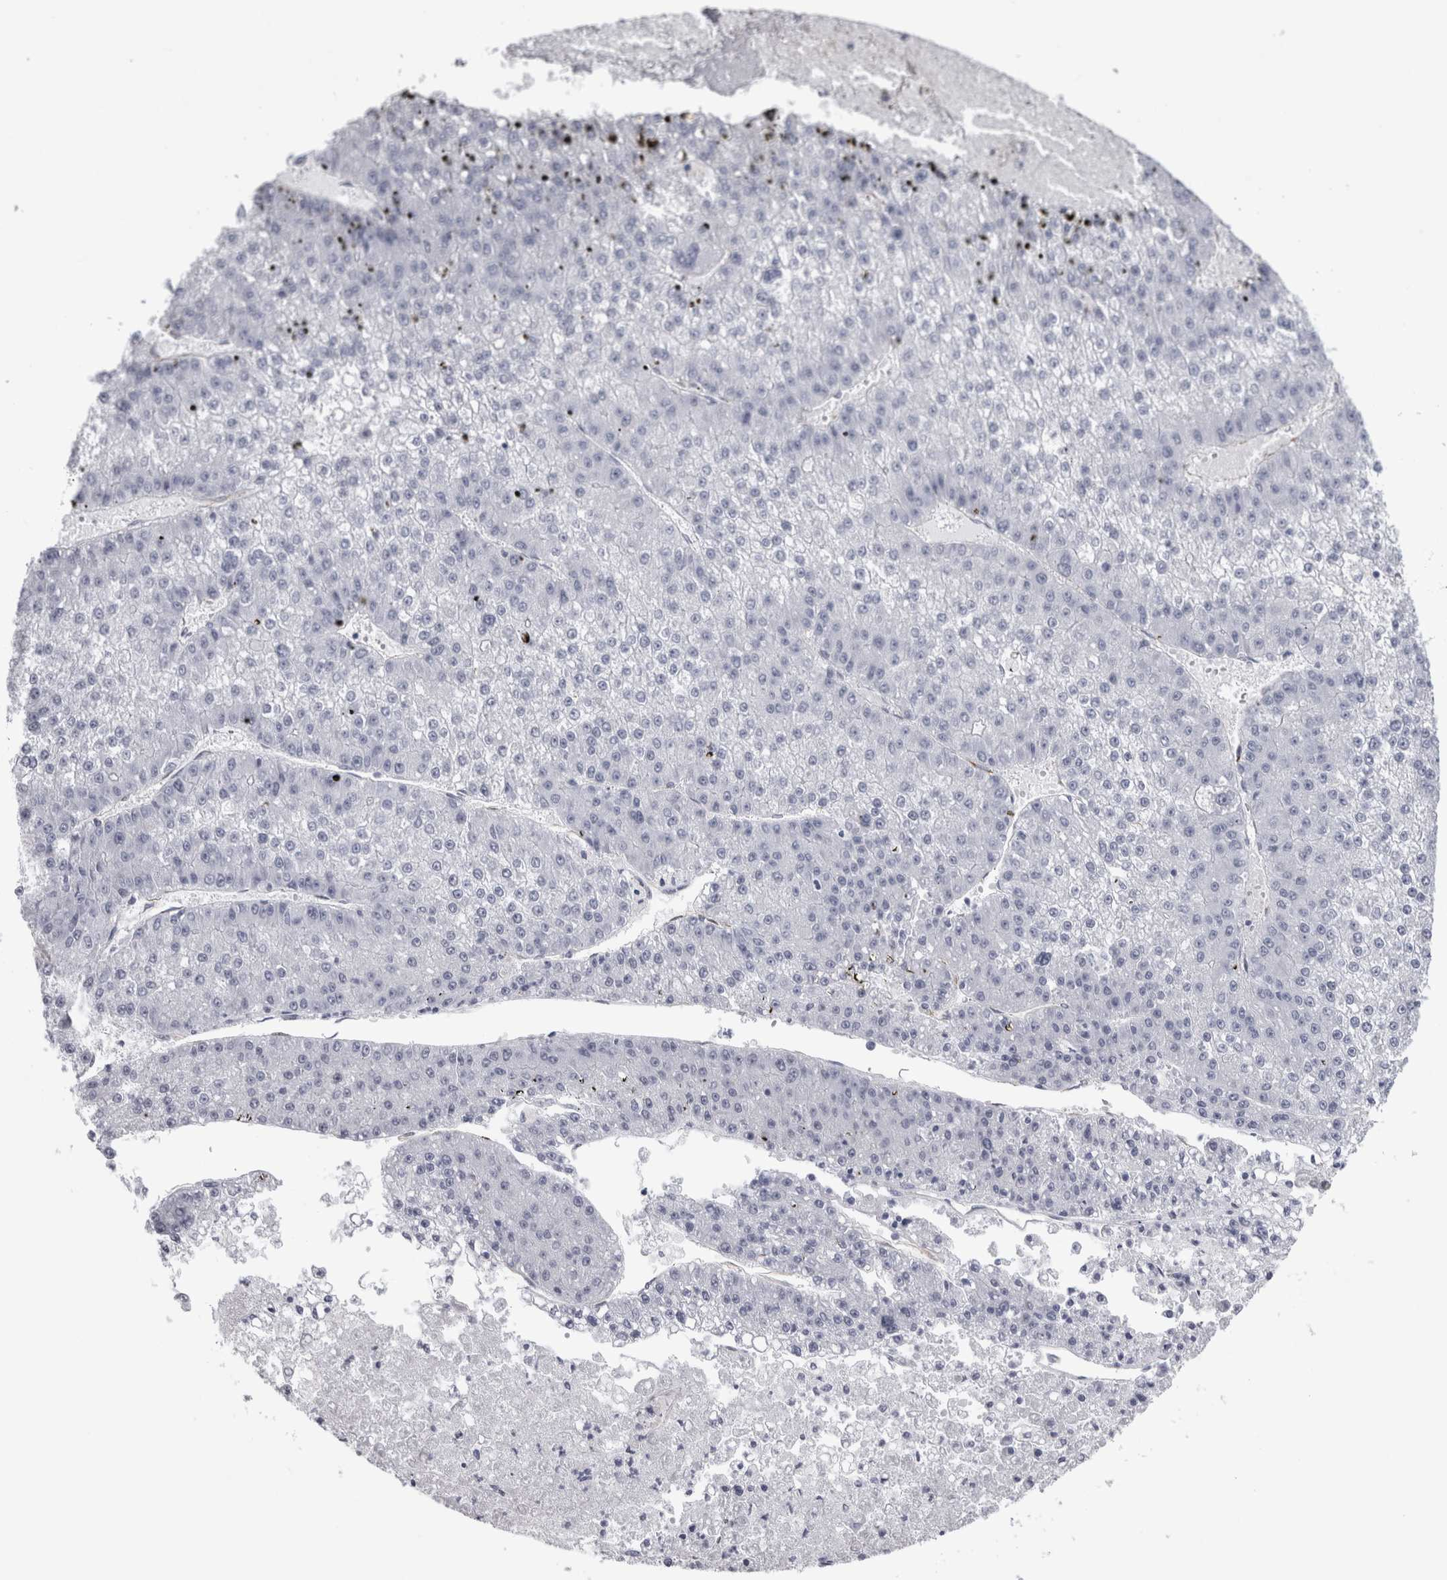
{"staining": {"intensity": "negative", "quantity": "none", "location": "none"}, "tissue": "liver cancer", "cell_type": "Tumor cells", "image_type": "cancer", "snomed": [{"axis": "morphology", "description": "Carcinoma, Hepatocellular, NOS"}, {"axis": "topography", "description": "Liver"}], "caption": "Immunohistochemistry (IHC) histopathology image of liver cancer (hepatocellular carcinoma) stained for a protein (brown), which exhibits no positivity in tumor cells. (Brightfield microscopy of DAB IHC at high magnification).", "gene": "ACOT7", "patient": {"sex": "female", "age": 73}}